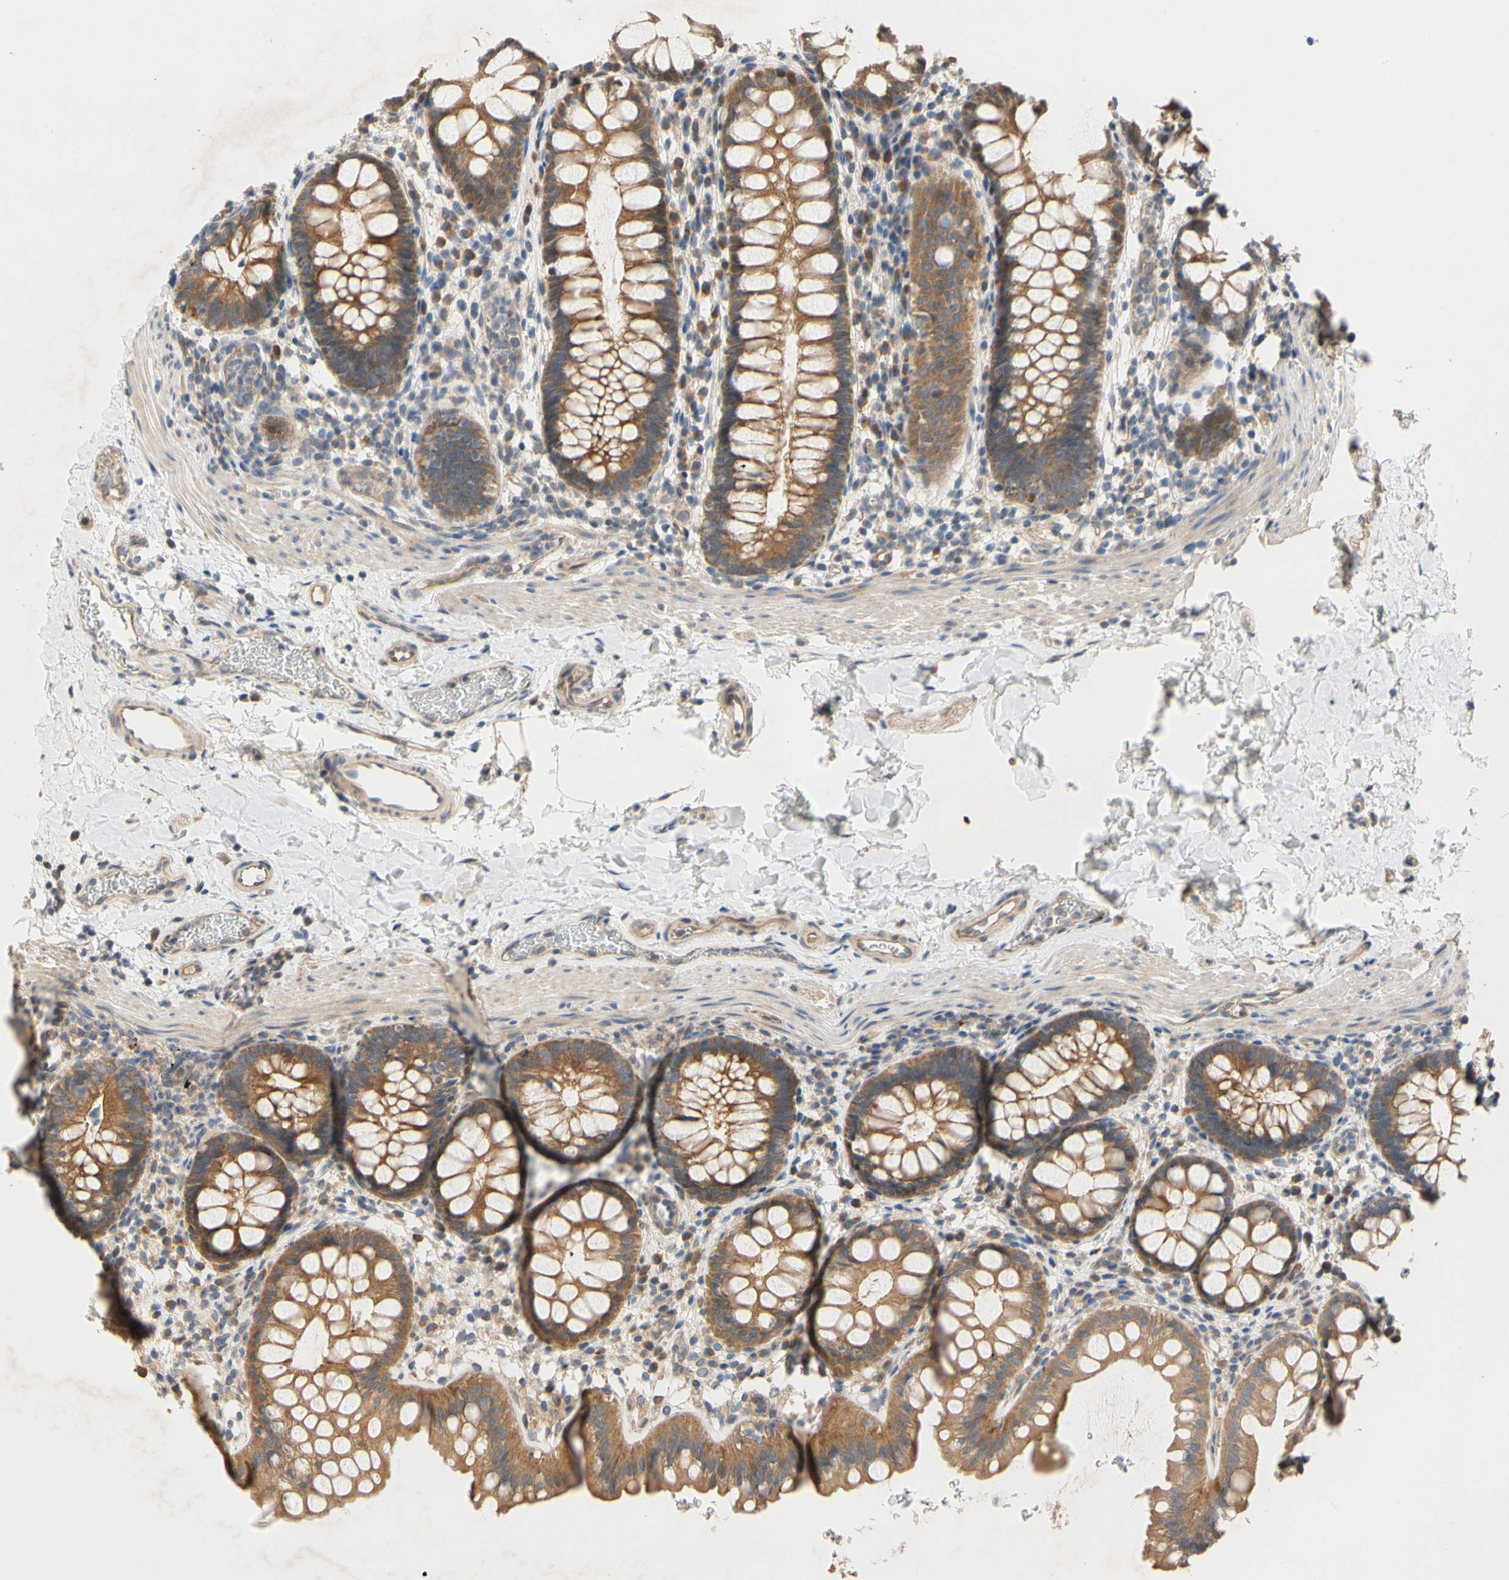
{"staining": {"intensity": "moderate", "quantity": ">75%", "location": "cytoplasmic/membranous"}, "tissue": "rectum", "cell_type": "Glandular cells", "image_type": "normal", "snomed": [{"axis": "morphology", "description": "Normal tissue, NOS"}, {"axis": "topography", "description": "Rectum"}], "caption": "Protein analysis of benign rectum demonstrates moderate cytoplasmic/membranous positivity in about >75% of glandular cells.", "gene": "MBTPS2", "patient": {"sex": "female", "age": 24}}